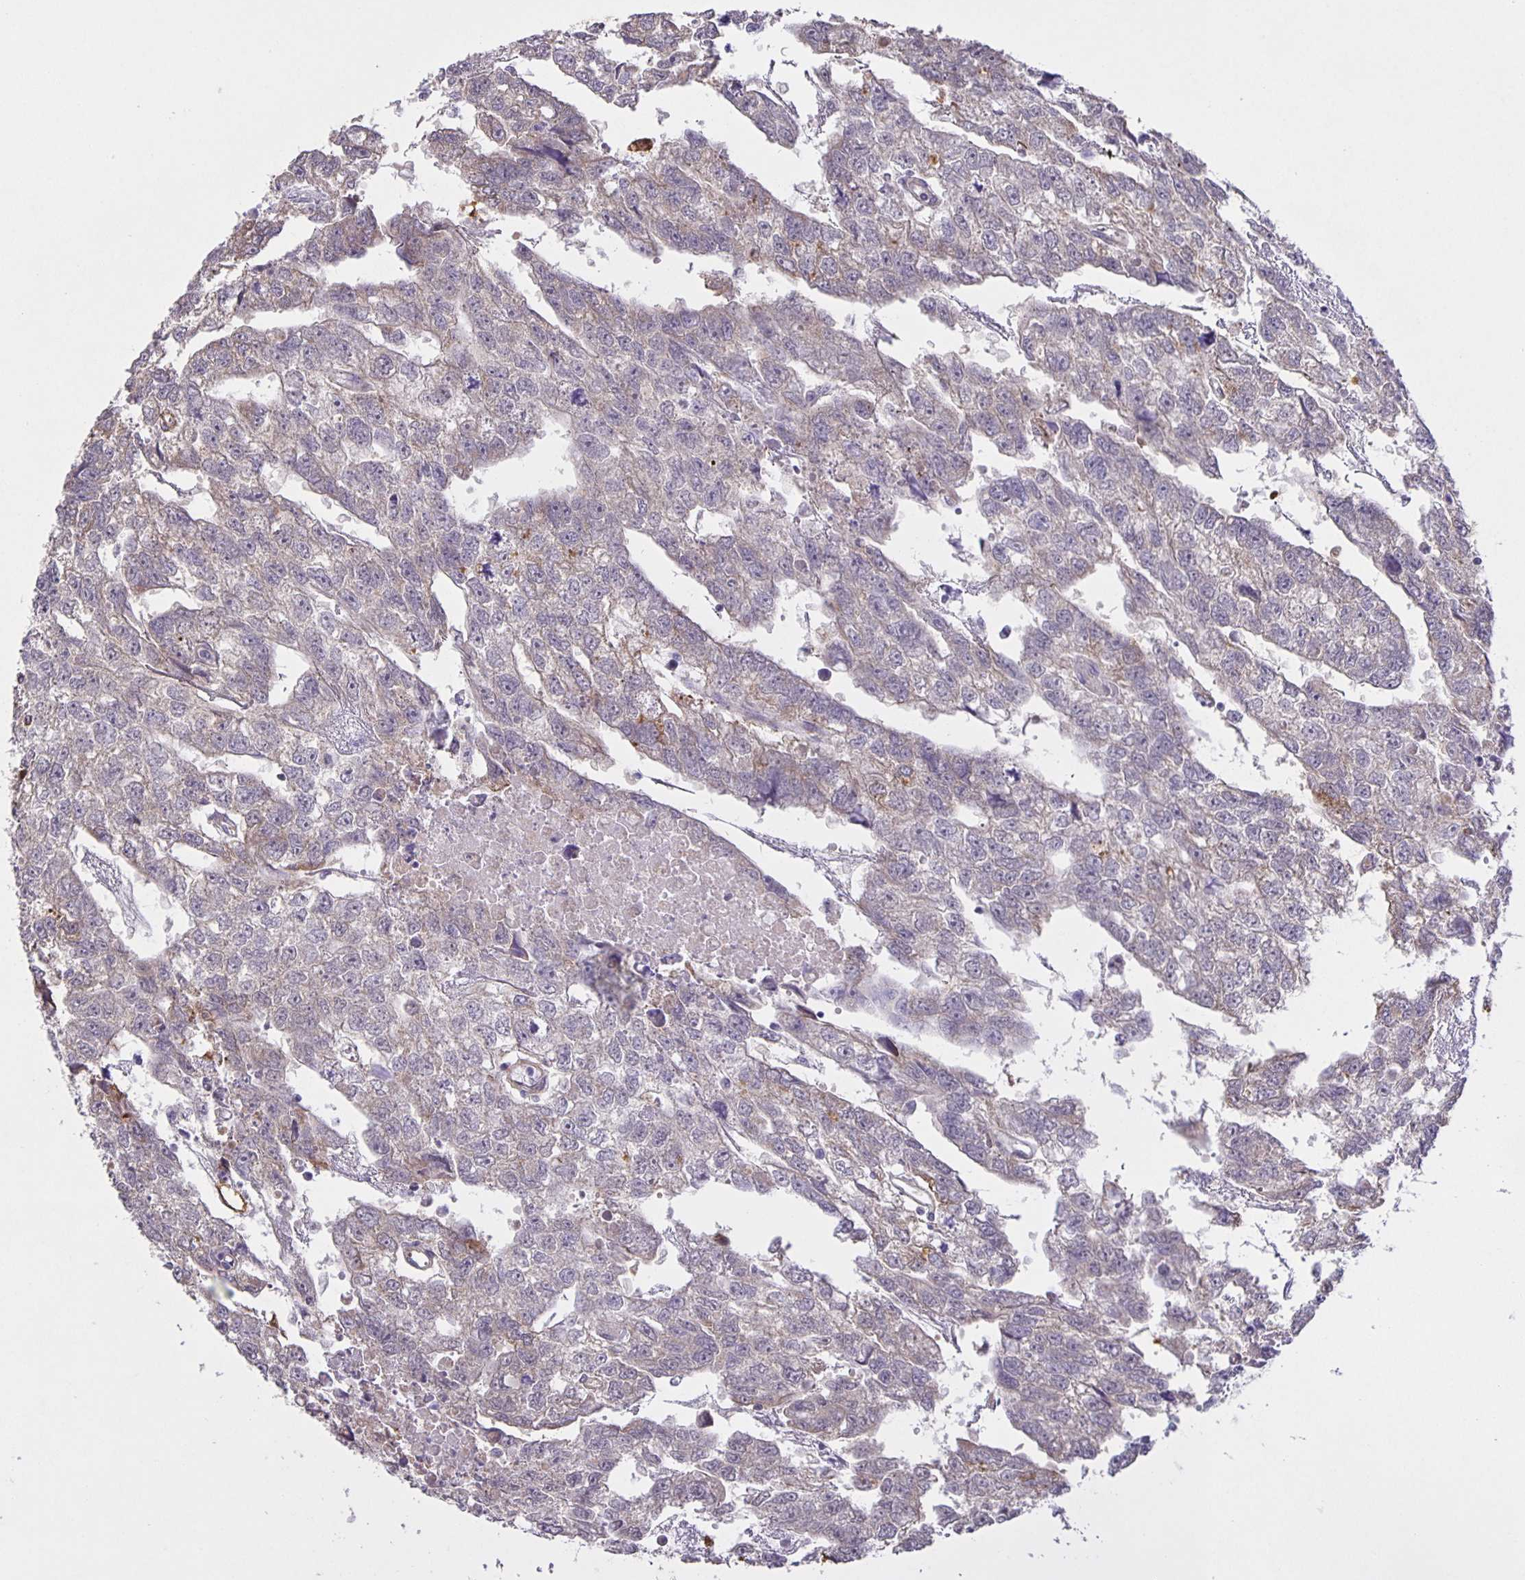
{"staining": {"intensity": "negative", "quantity": "none", "location": "none"}, "tissue": "testis cancer", "cell_type": "Tumor cells", "image_type": "cancer", "snomed": [{"axis": "morphology", "description": "Carcinoma, Embryonal, NOS"}, {"axis": "morphology", "description": "Teratoma, malignant, NOS"}, {"axis": "topography", "description": "Testis"}], "caption": "This histopathology image is of testis cancer (teratoma (malignant)) stained with immunohistochemistry (IHC) to label a protein in brown with the nuclei are counter-stained blue. There is no expression in tumor cells.", "gene": "SRCIN1", "patient": {"sex": "male", "age": 44}}